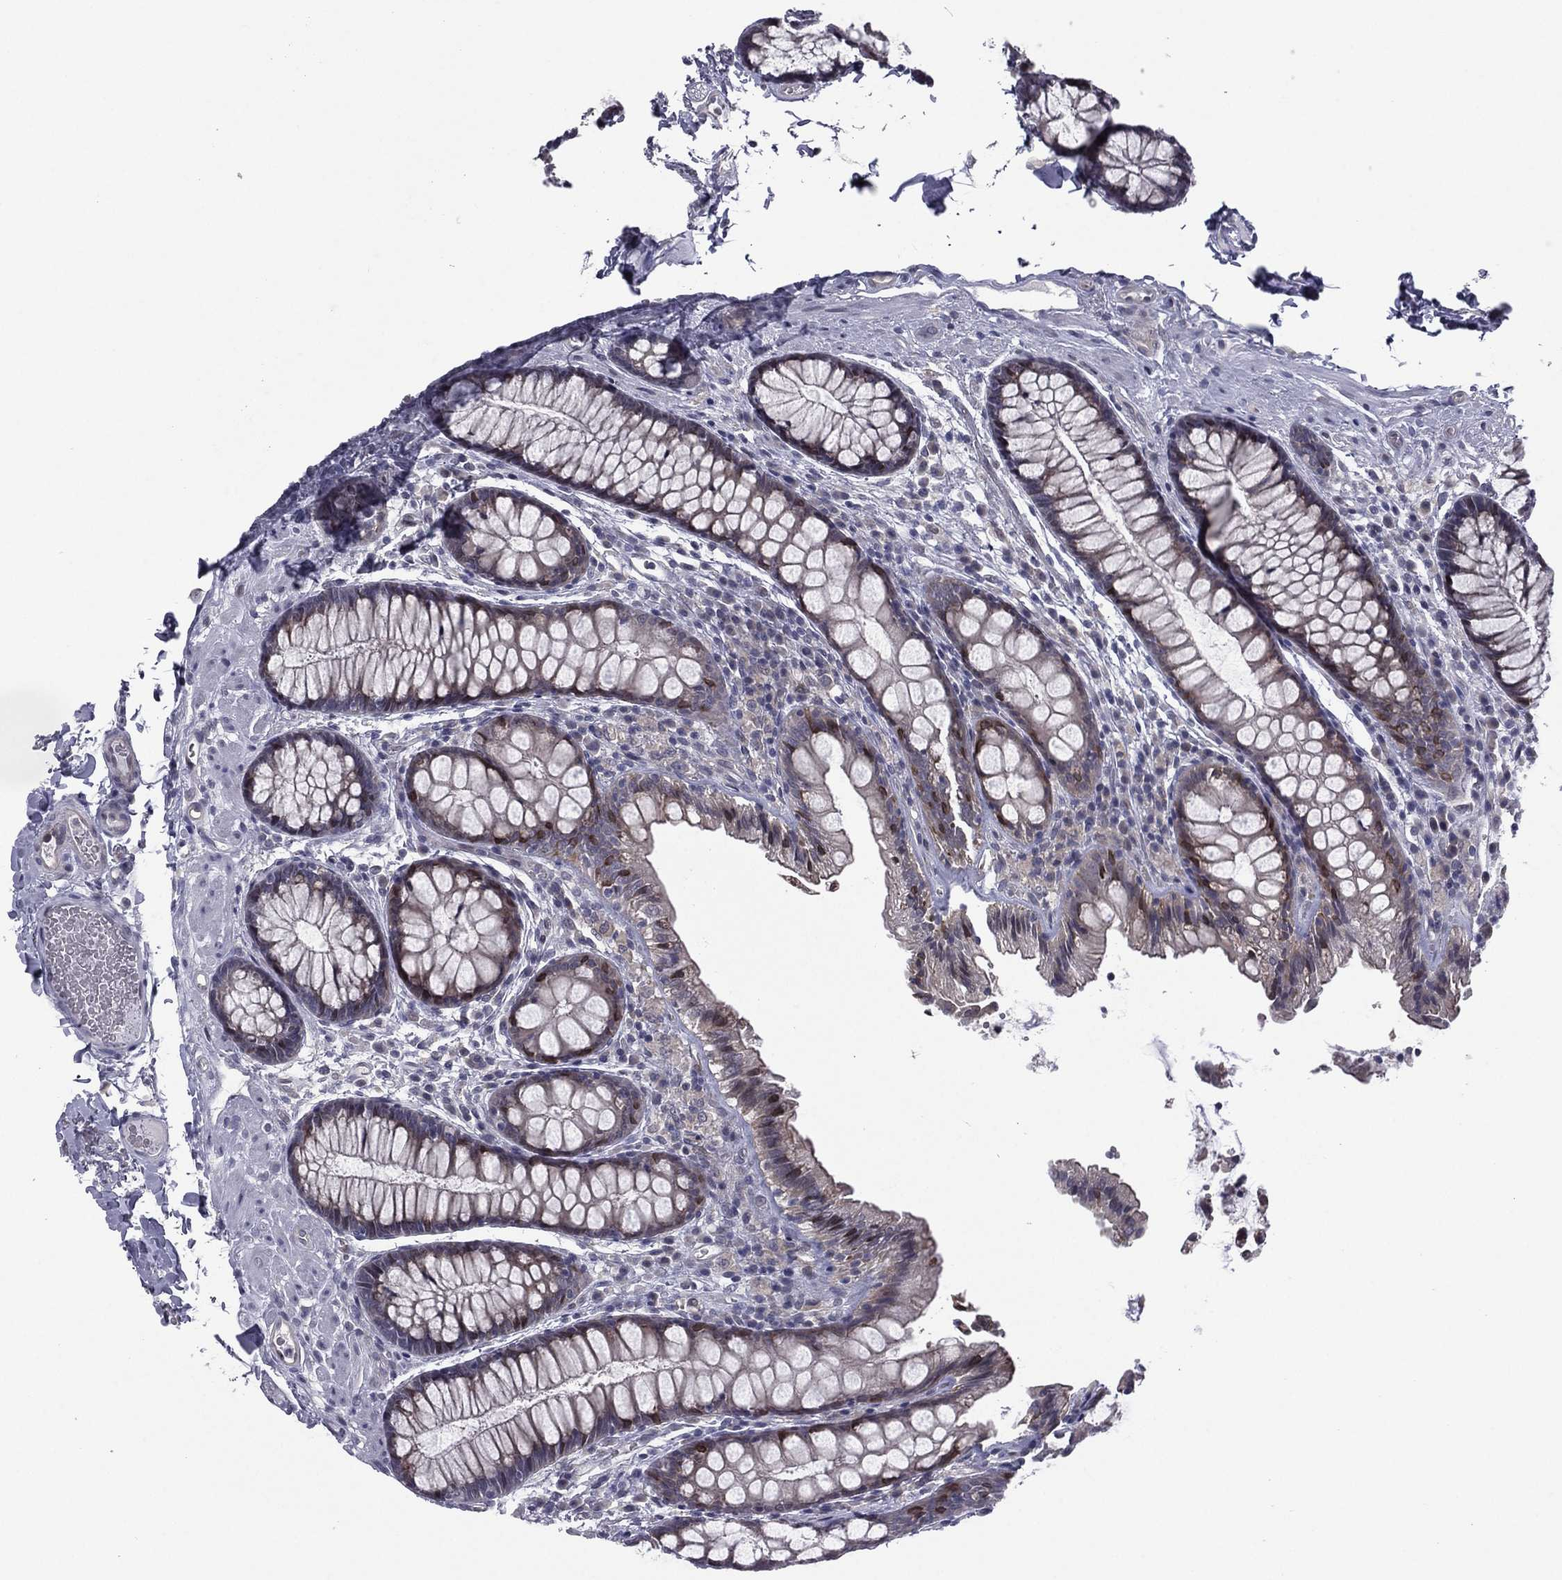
{"staining": {"intensity": "negative", "quantity": "none", "location": "none"}, "tissue": "colon", "cell_type": "Endothelial cells", "image_type": "normal", "snomed": [{"axis": "morphology", "description": "Normal tissue, NOS"}, {"axis": "topography", "description": "Colon"}], "caption": "Colon stained for a protein using immunohistochemistry (IHC) displays no staining endothelial cells.", "gene": "ACTRT2", "patient": {"sex": "female", "age": 86}}